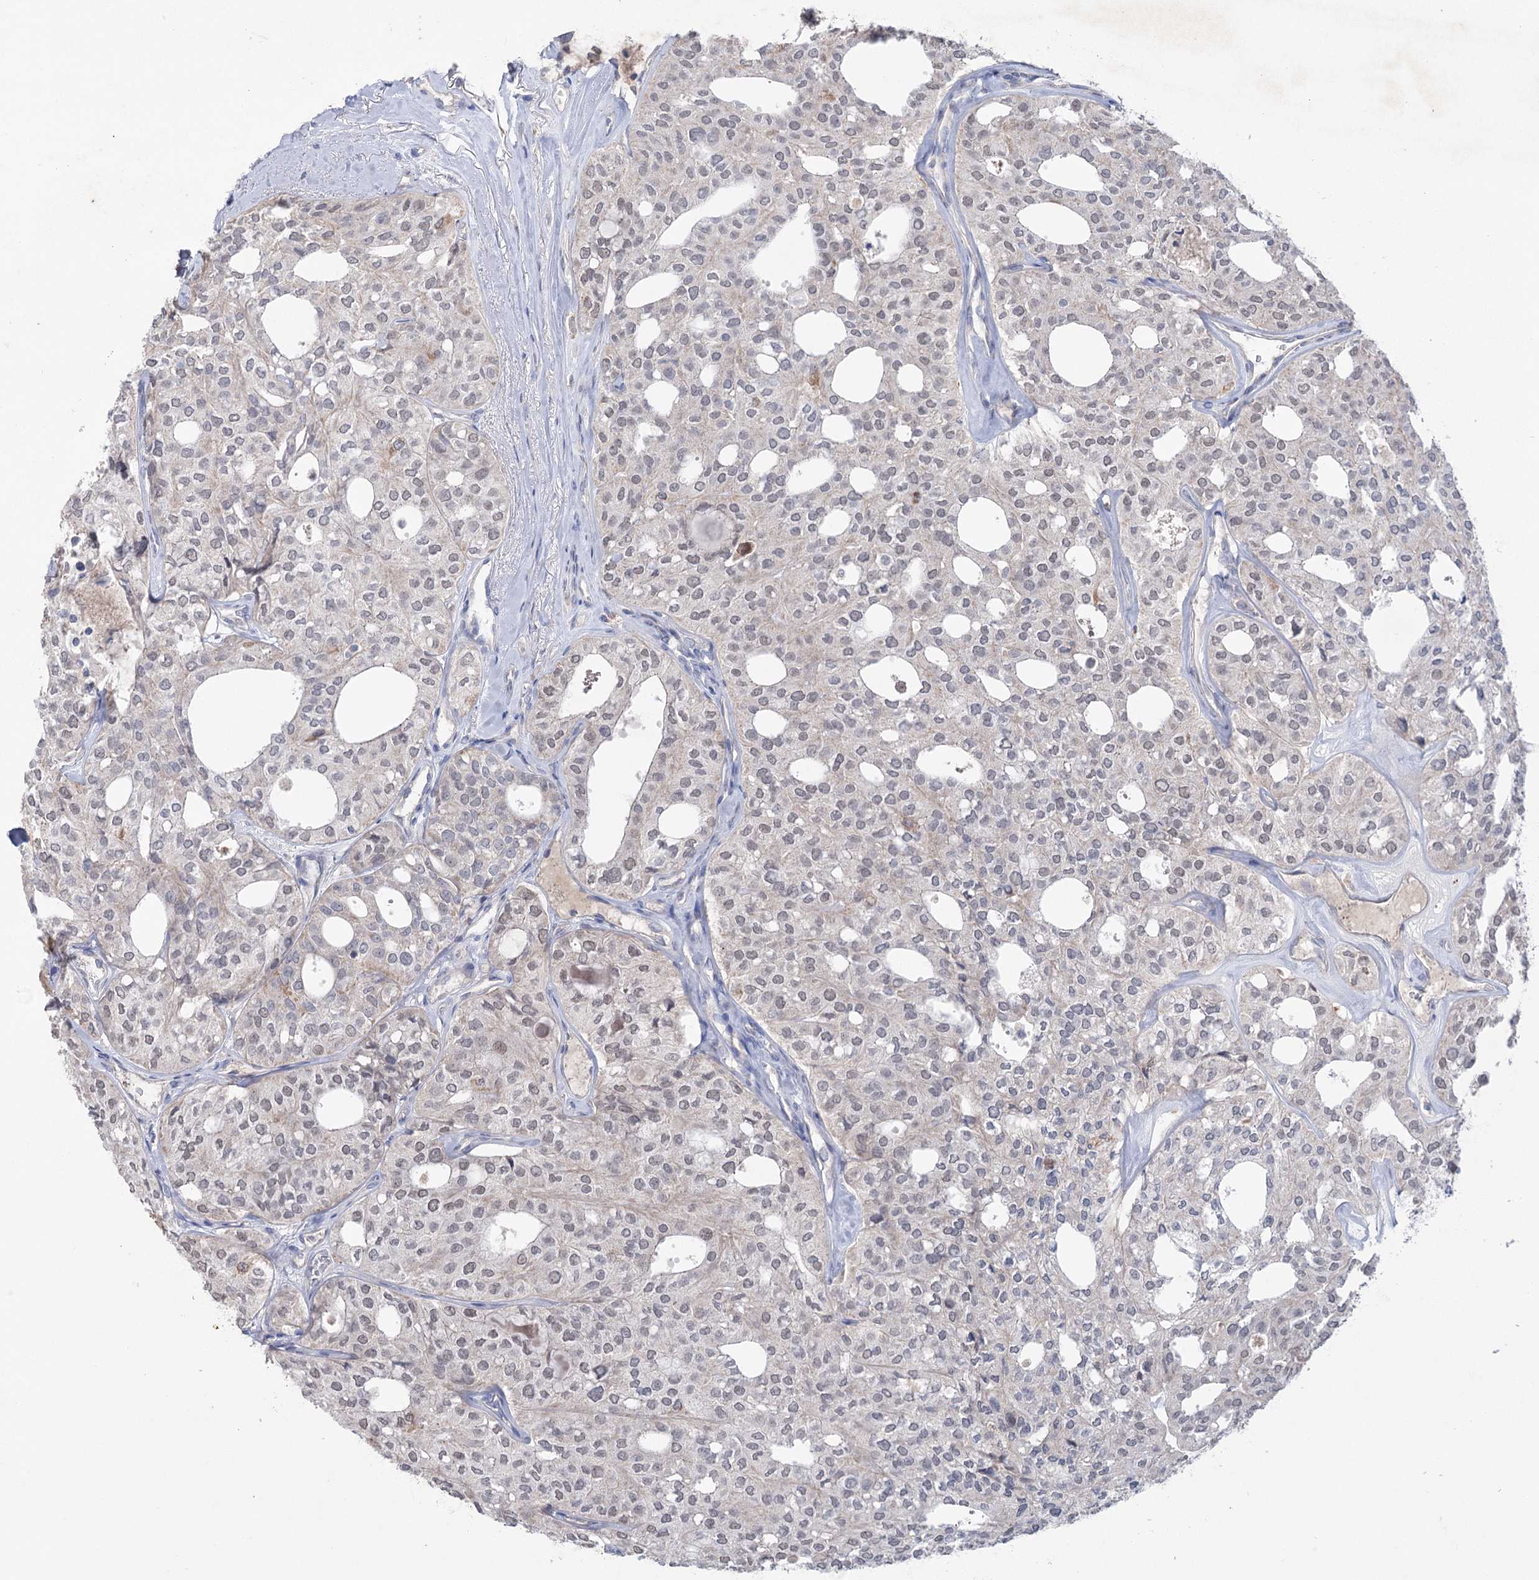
{"staining": {"intensity": "negative", "quantity": "none", "location": "none"}, "tissue": "thyroid cancer", "cell_type": "Tumor cells", "image_type": "cancer", "snomed": [{"axis": "morphology", "description": "Follicular adenoma carcinoma, NOS"}, {"axis": "topography", "description": "Thyroid gland"}], "caption": "Photomicrograph shows no protein staining in tumor cells of thyroid cancer tissue.", "gene": "MTCH2", "patient": {"sex": "male", "age": 75}}